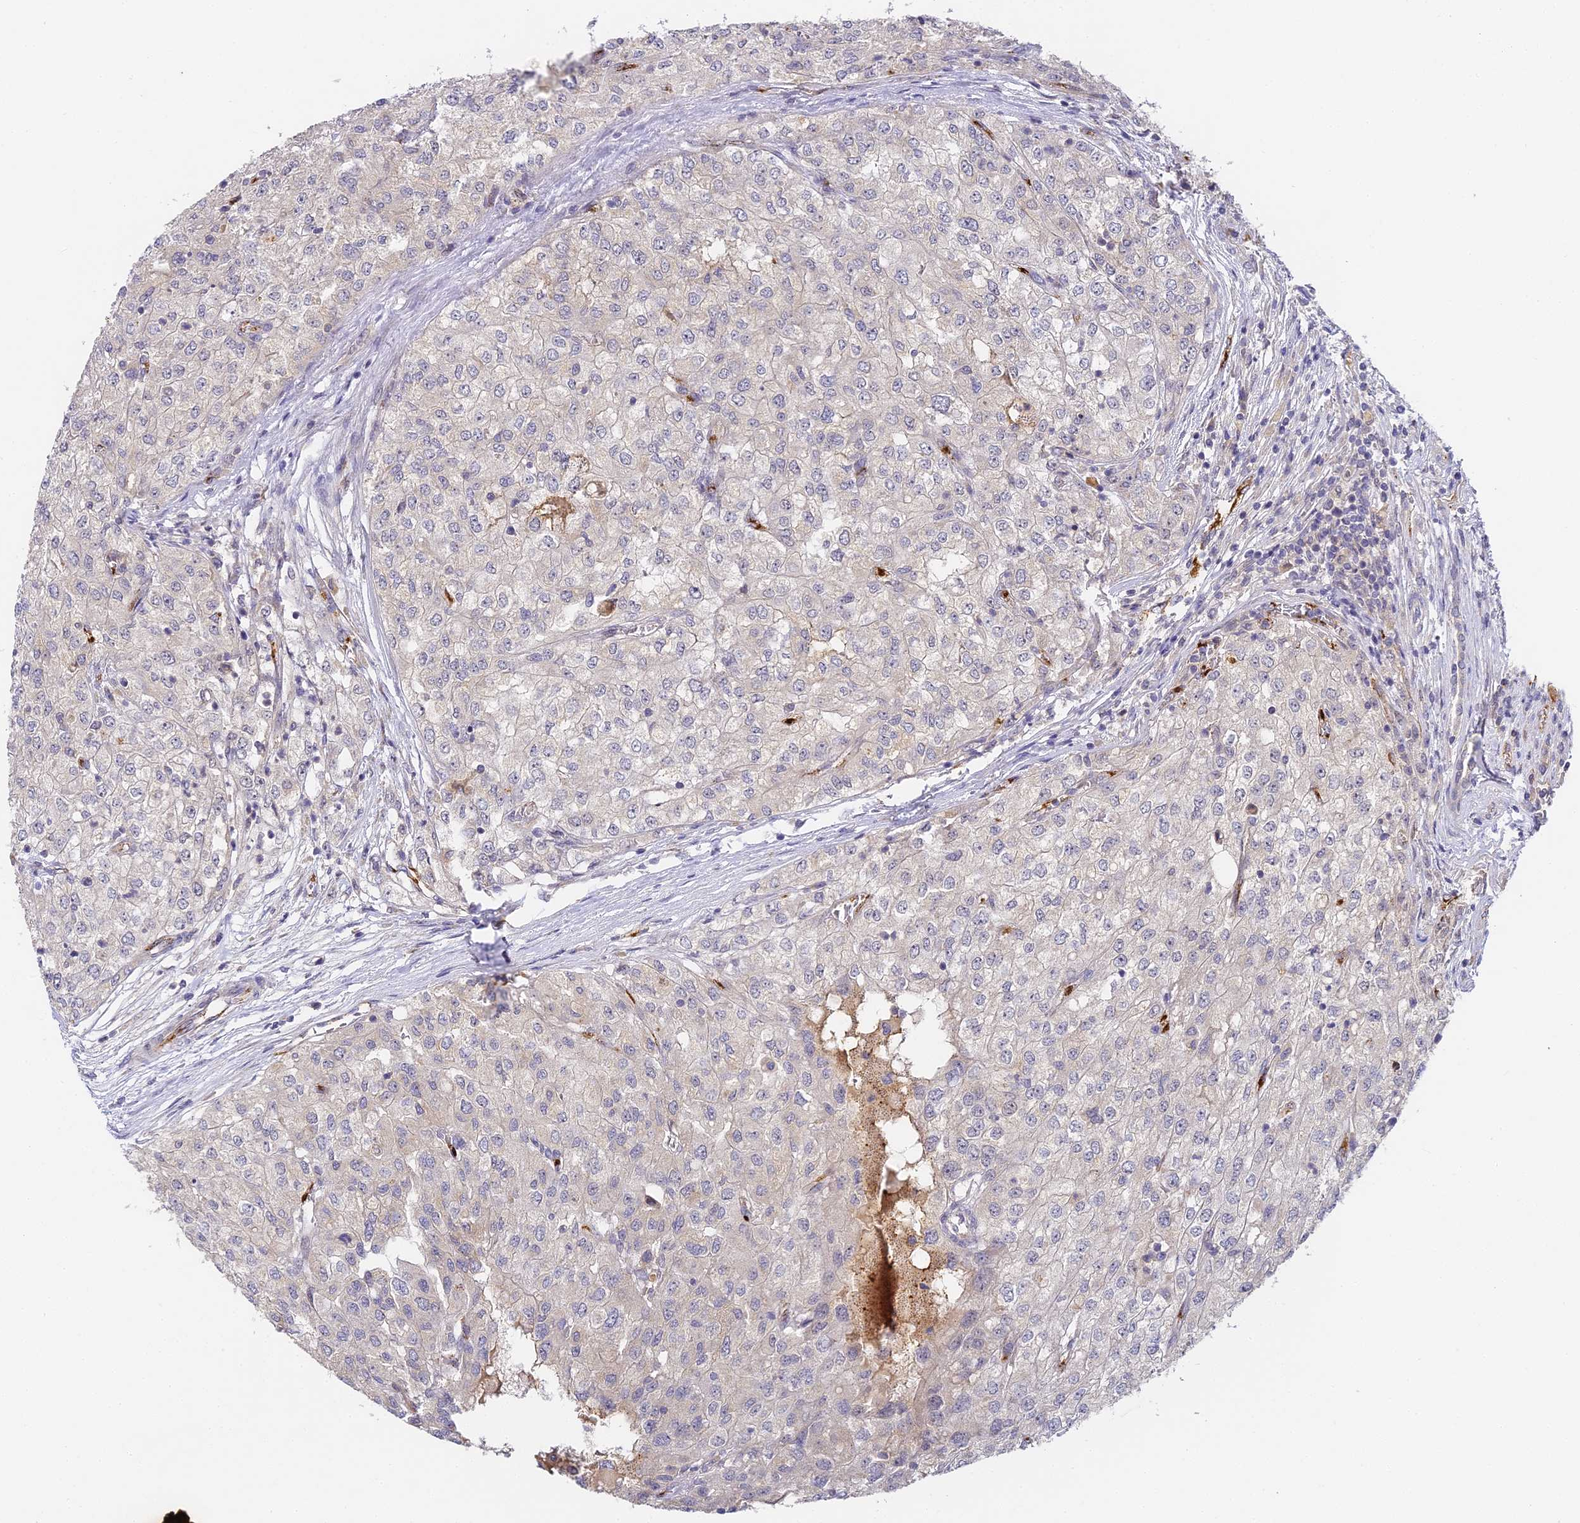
{"staining": {"intensity": "negative", "quantity": "none", "location": "none"}, "tissue": "renal cancer", "cell_type": "Tumor cells", "image_type": "cancer", "snomed": [{"axis": "morphology", "description": "Adenocarcinoma, NOS"}, {"axis": "topography", "description": "Kidney"}], "caption": "Immunohistochemistry of renal cancer (adenocarcinoma) exhibits no staining in tumor cells.", "gene": "DNAAF10", "patient": {"sex": "female", "age": 54}}